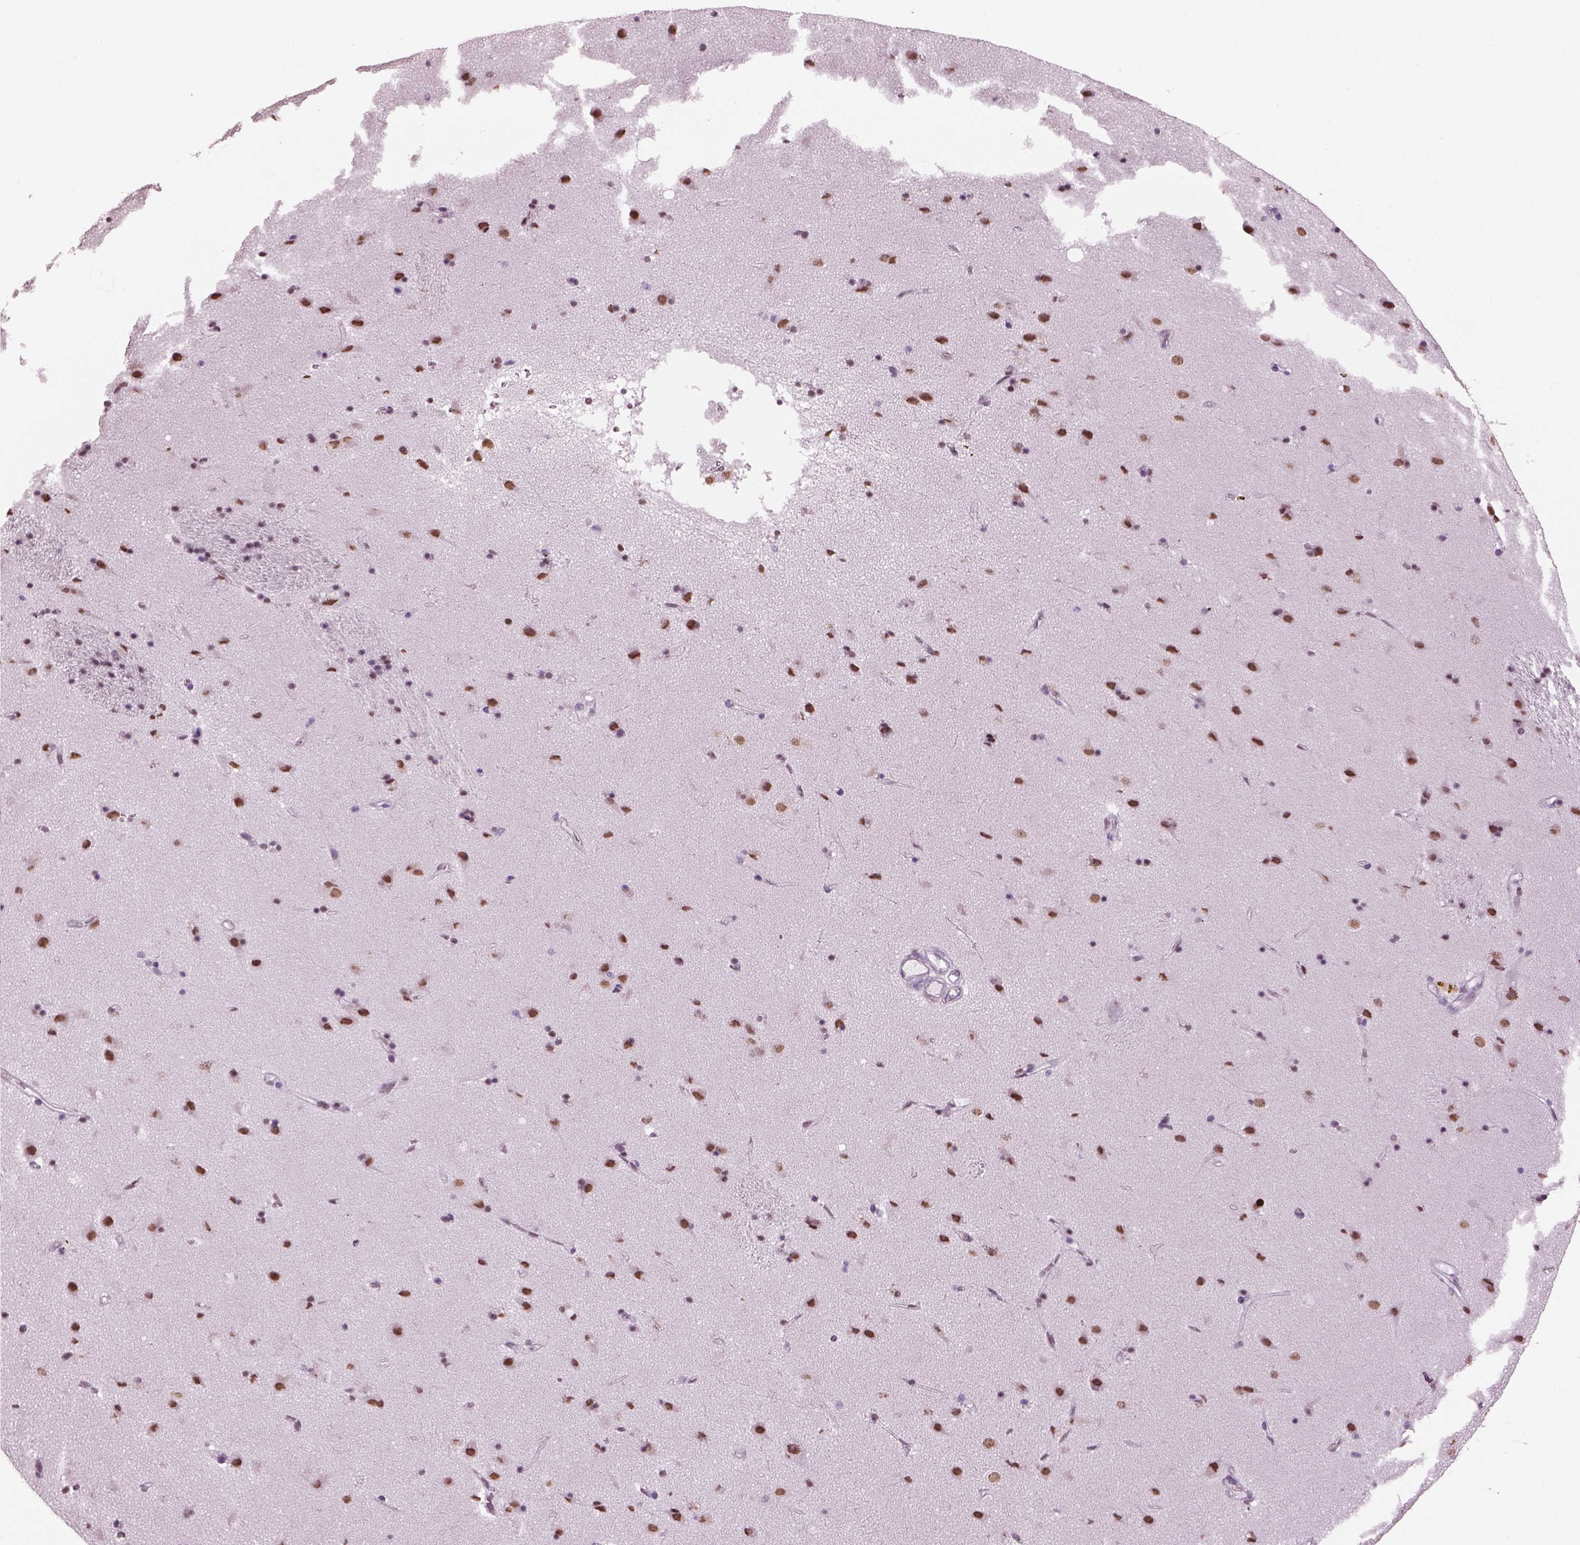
{"staining": {"intensity": "negative", "quantity": "none", "location": "none"}, "tissue": "caudate", "cell_type": "Glial cells", "image_type": "normal", "snomed": [{"axis": "morphology", "description": "Normal tissue, NOS"}, {"axis": "topography", "description": "Lateral ventricle wall"}], "caption": "DAB (3,3'-diaminobenzidine) immunohistochemical staining of normal human caudate shows no significant staining in glial cells.", "gene": "KRTAP3", "patient": {"sex": "female", "age": 71}}